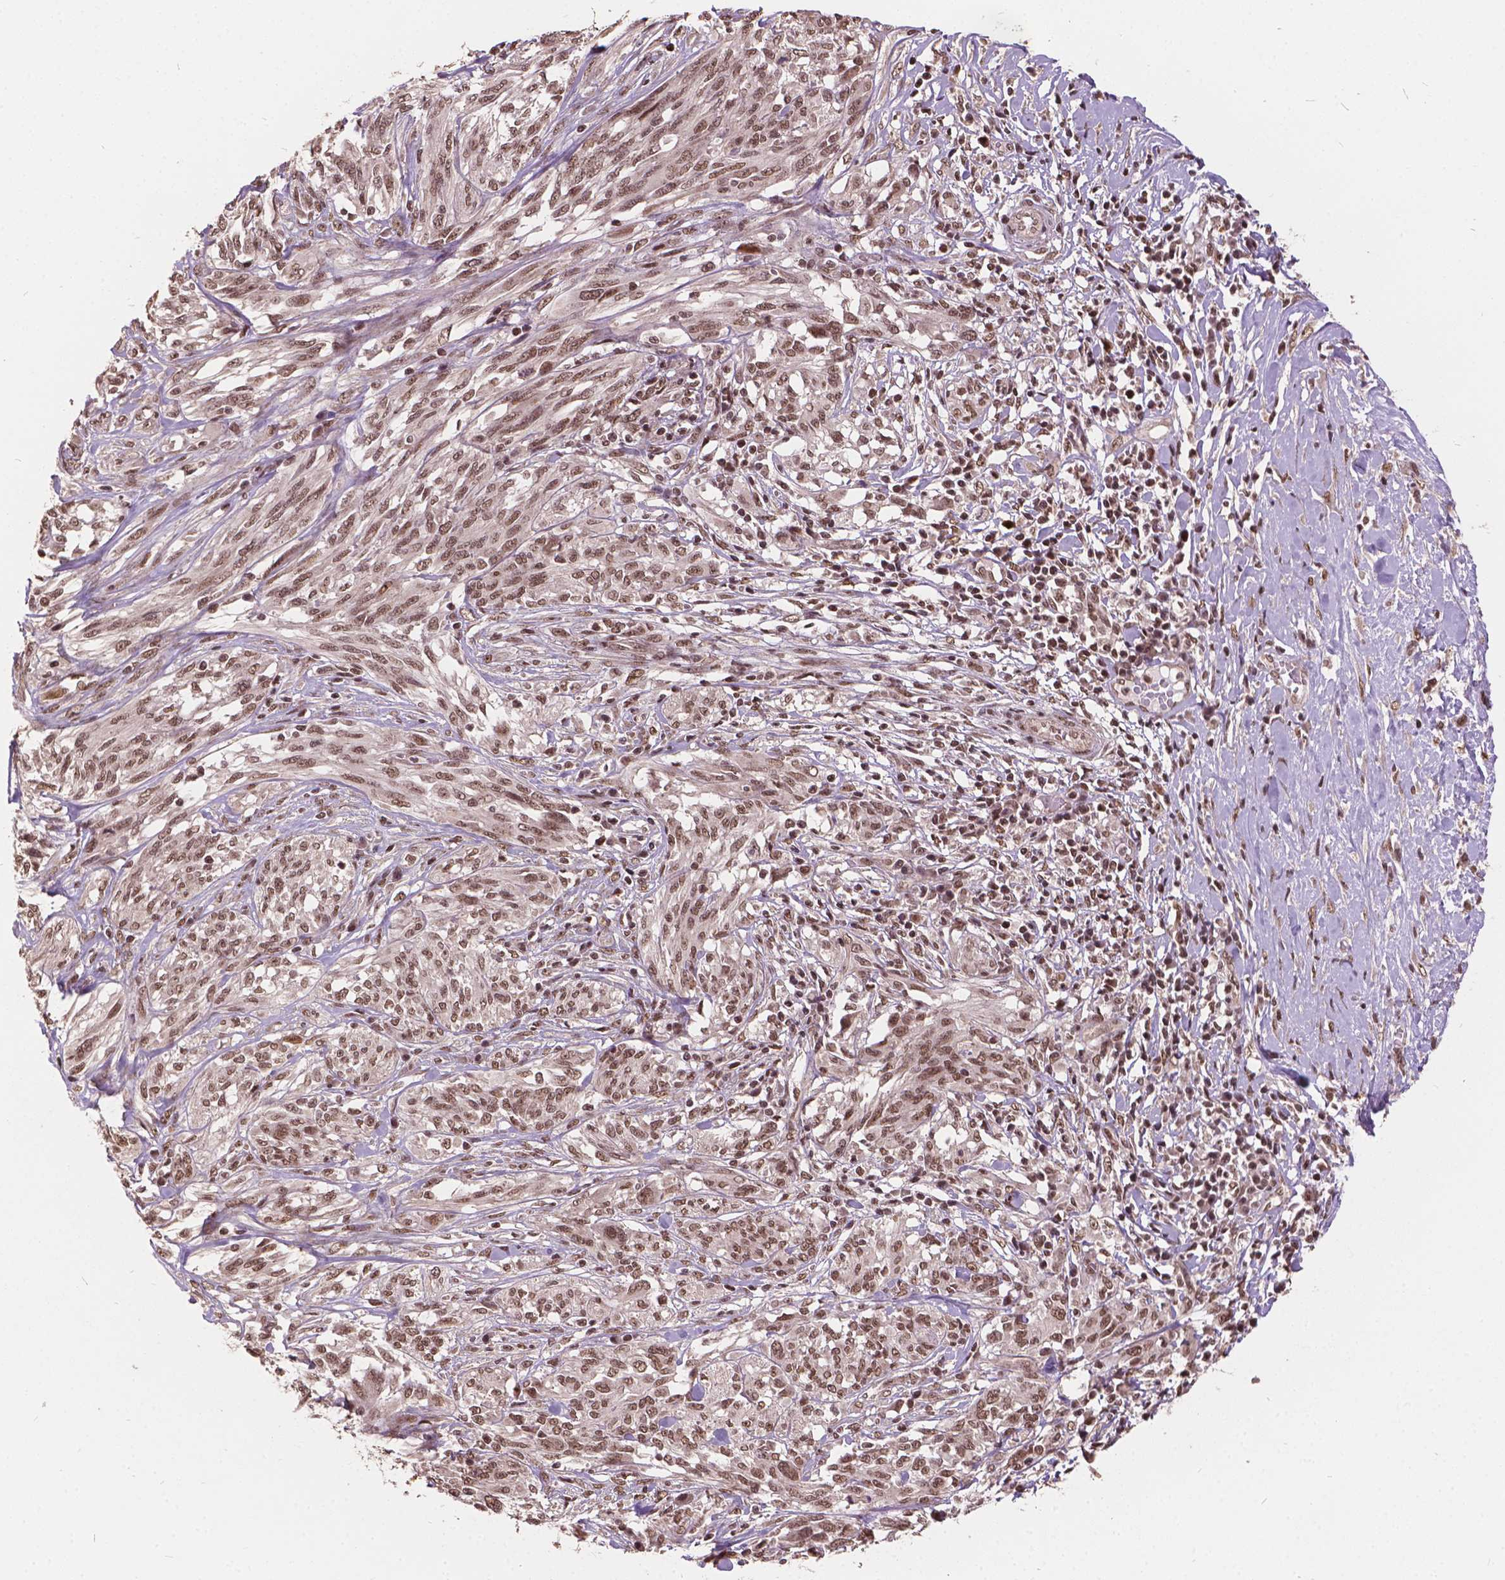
{"staining": {"intensity": "moderate", "quantity": ">75%", "location": "nuclear"}, "tissue": "melanoma", "cell_type": "Tumor cells", "image_type": "cancer", "snomed": [{"axis": "morphology", "description": "Malignant melanoma, NOS"}, {"axis": "topography", "description": "Skin"}], "caption": "Malignant melanoma stained with a protein marker displays moderate staining in tumor cells.", "gene": "GPS2", "patient": {"sex": "female", "age": 91}}